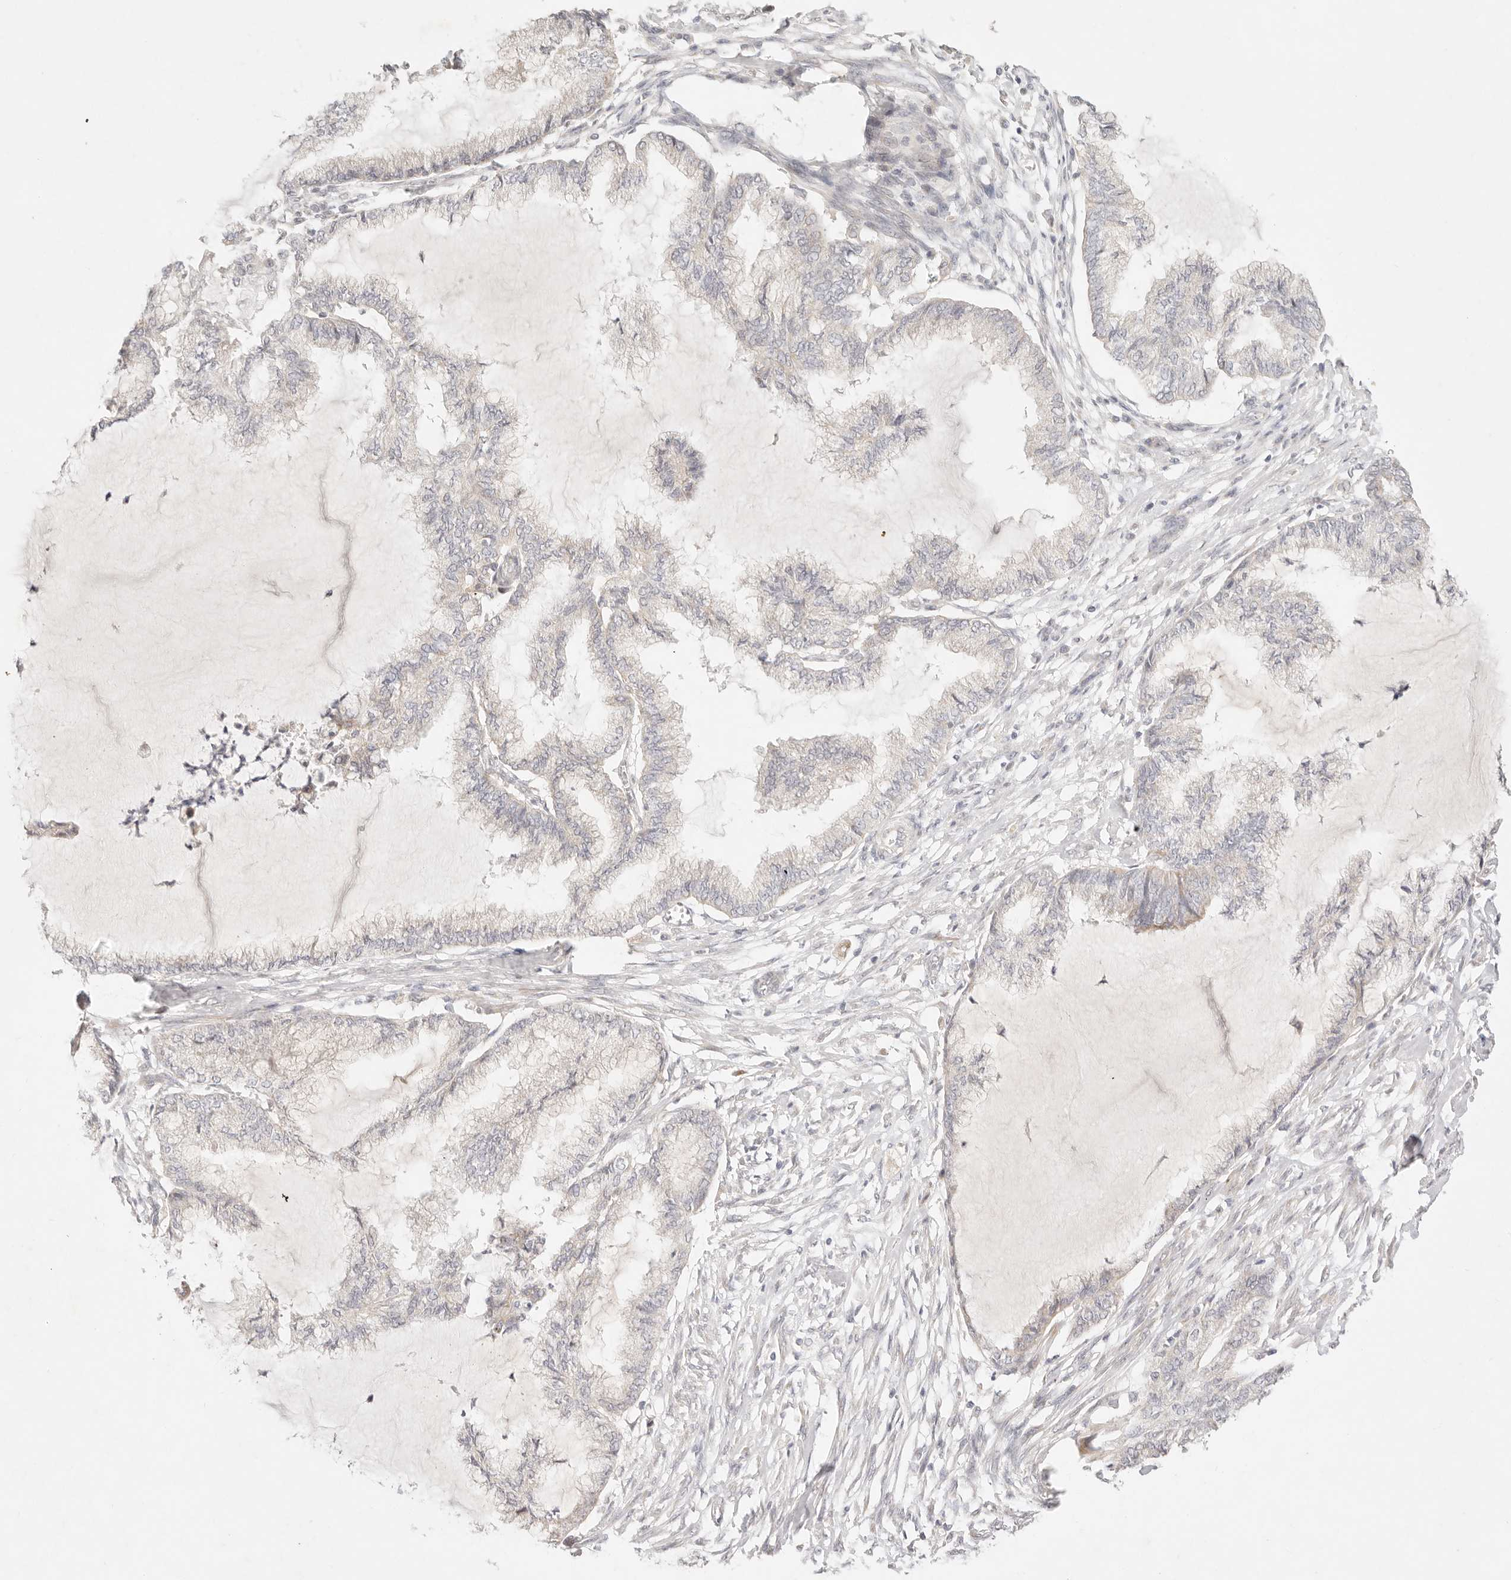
{"staining": {"intensity": "negative", "quantity": "none", "location": "none"}, "tissue": "endometrial cancer", "cell_type": "Tumor cells", "image_type": "cancer", "snomed": [{"axis": "morphology", "description": "Adenocarcinoma, NOS"}, {"axis": "topography", "description": "Endometrium"}], "caption": "Tumor cells are negative for brown protein staining in endometrial cancer (adenocarcinoma).", "gene": "GPR156", "patient": {"sex": "female", "age": 86}}